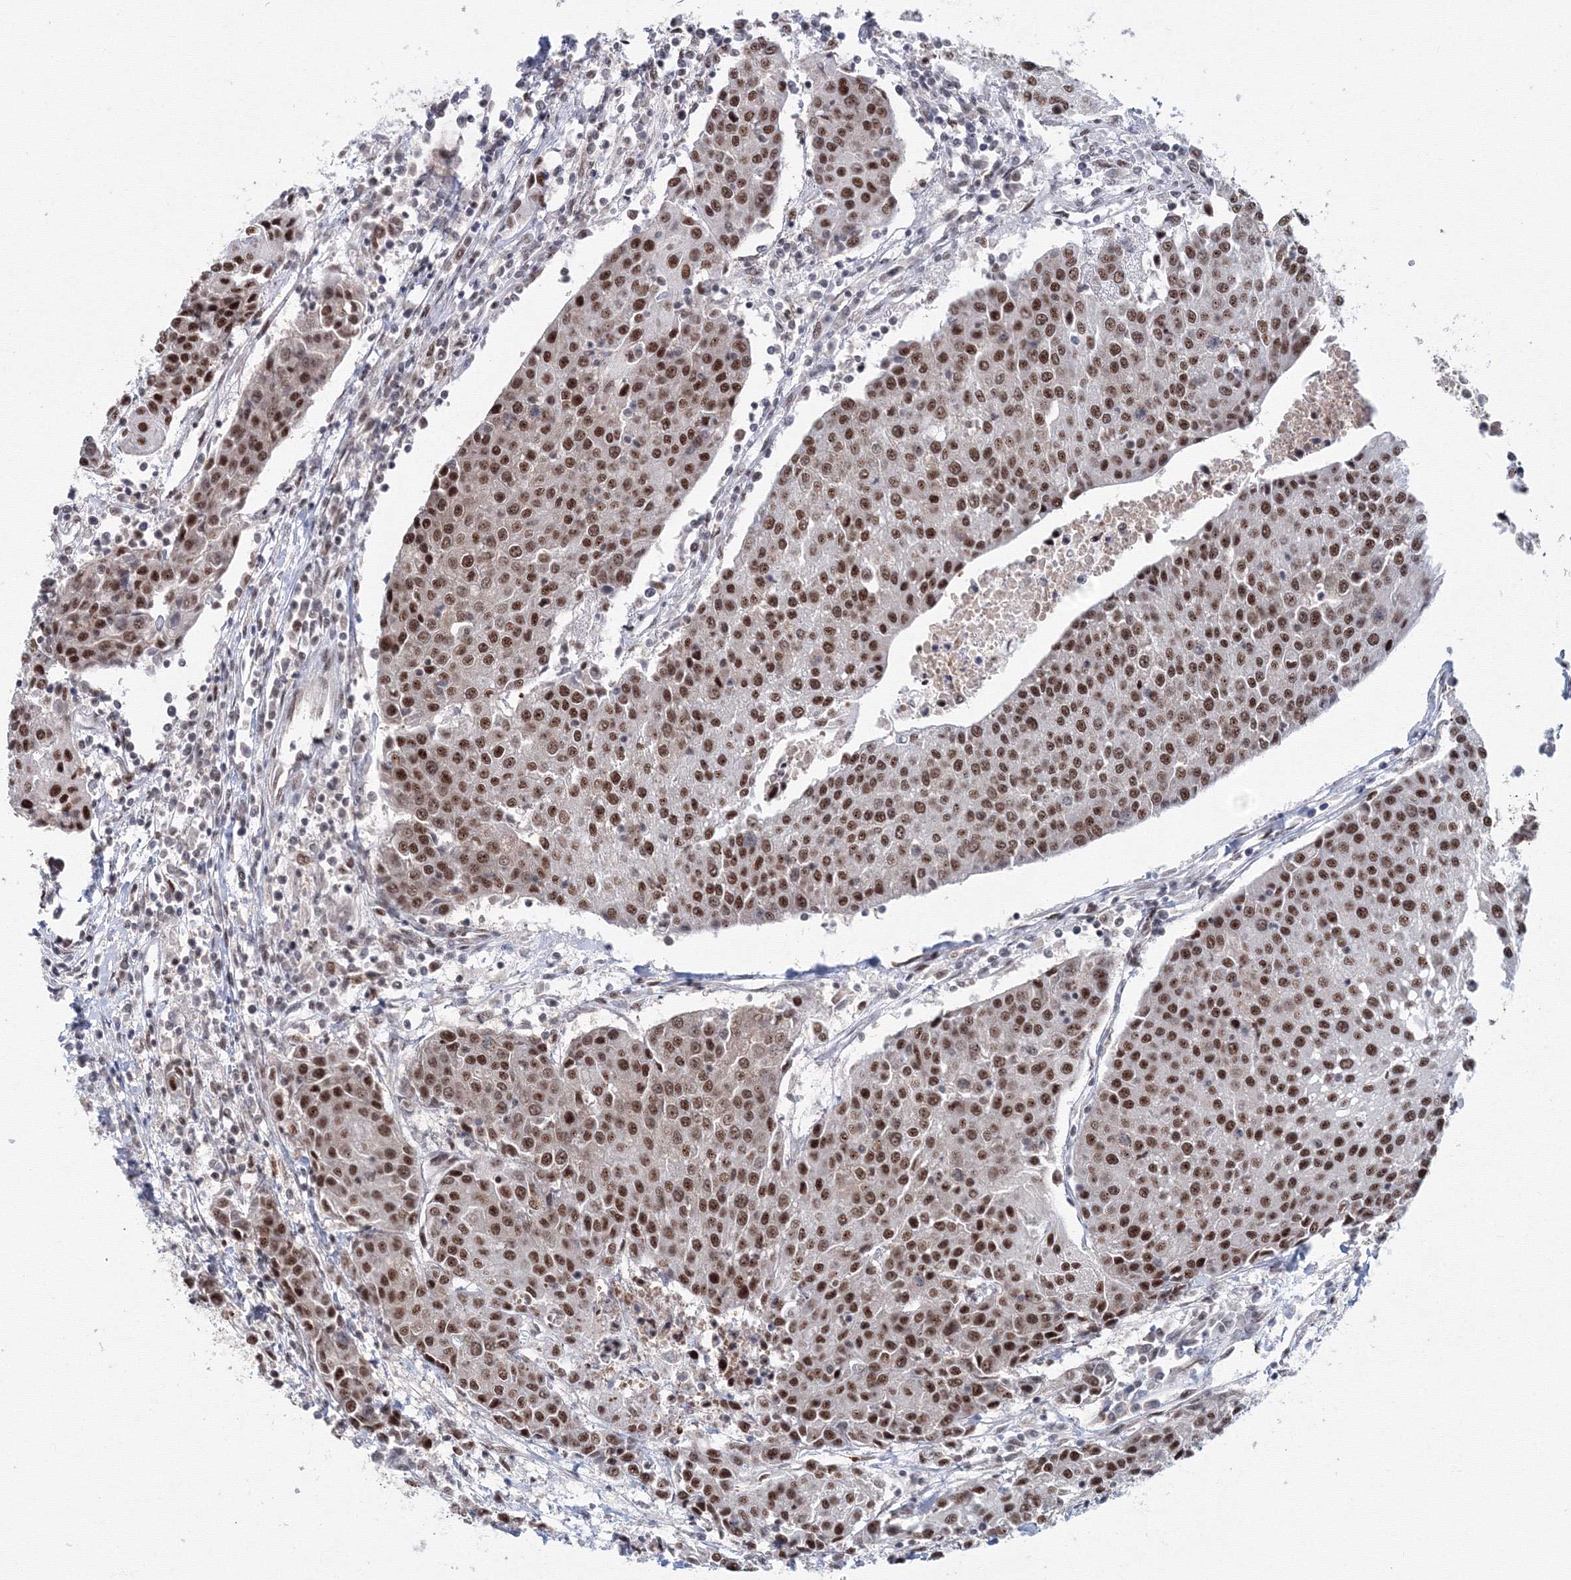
{"staining": {"intensity": "strong", "quantity": ">75%", "location": "nuclear"}, "tissue": "urothelial cancer", "cell_type": "Tumor cells", "image_type": "cancer", "snomed": [{"axis": "morphology", "description": "Urothelial carcinoma, High grade"}, {"axis": "topography", "description": "Urinary bladder"}], "caption": "A photomicrograph of high-grade urothelial carcinoma stained for a protein reveals strong nuclear brown staining in tumor cells.", "gene": "SF3B6", "patient": {"sex": "female", "age": 85}}